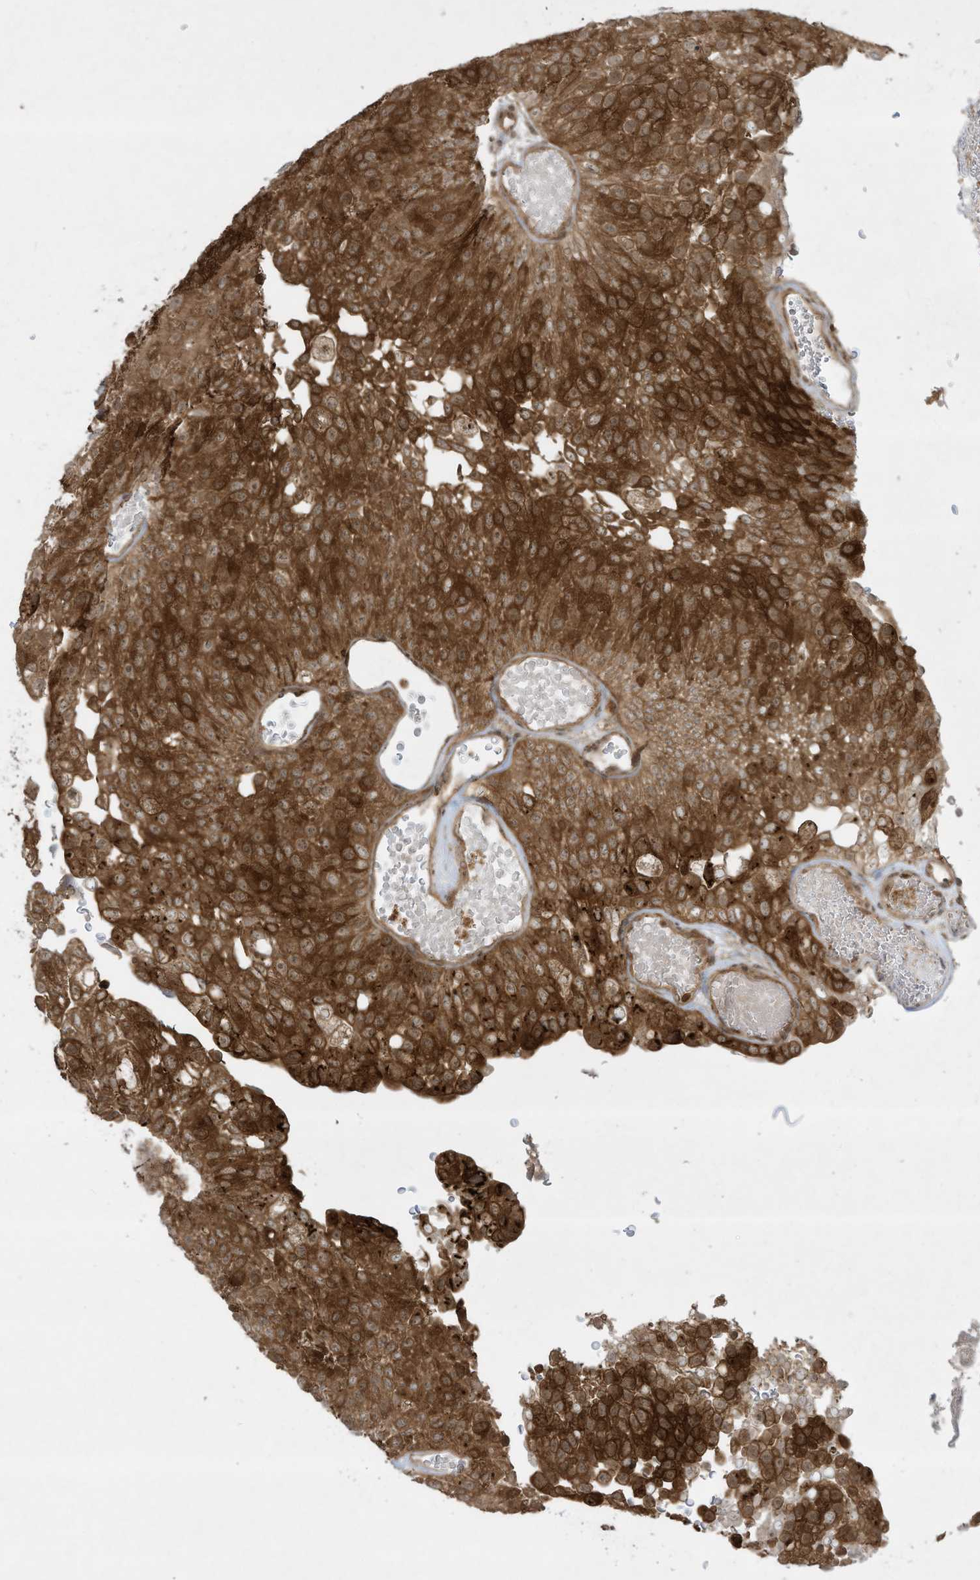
{"staining": {"intensity": "strong", "quantity": ">75%", "location": "cytoplasmic/membranous"}, "tissue": "urothelial cancer", "cell_type": "Tumor cells", "image_type": "cancer", "snomed": [{"axis": "morphology", "description": "Urothelial carcinoma, Low grade"}, {"axis": "topography", "description": "Urinary bladder"}], "caption": "Immunohistochemical staining of urothelial carcinoma (low-grade) displays high levels of strong cytoplasmic/membranous protein positivity in about >75% of tumor cells. The staining was performed using DAB, with brown indicating positive protein expression. Nuclei are stained blue with hematoxylin.", "gene": "CERT1", "patient": {"sex": "male", "age": 78}}